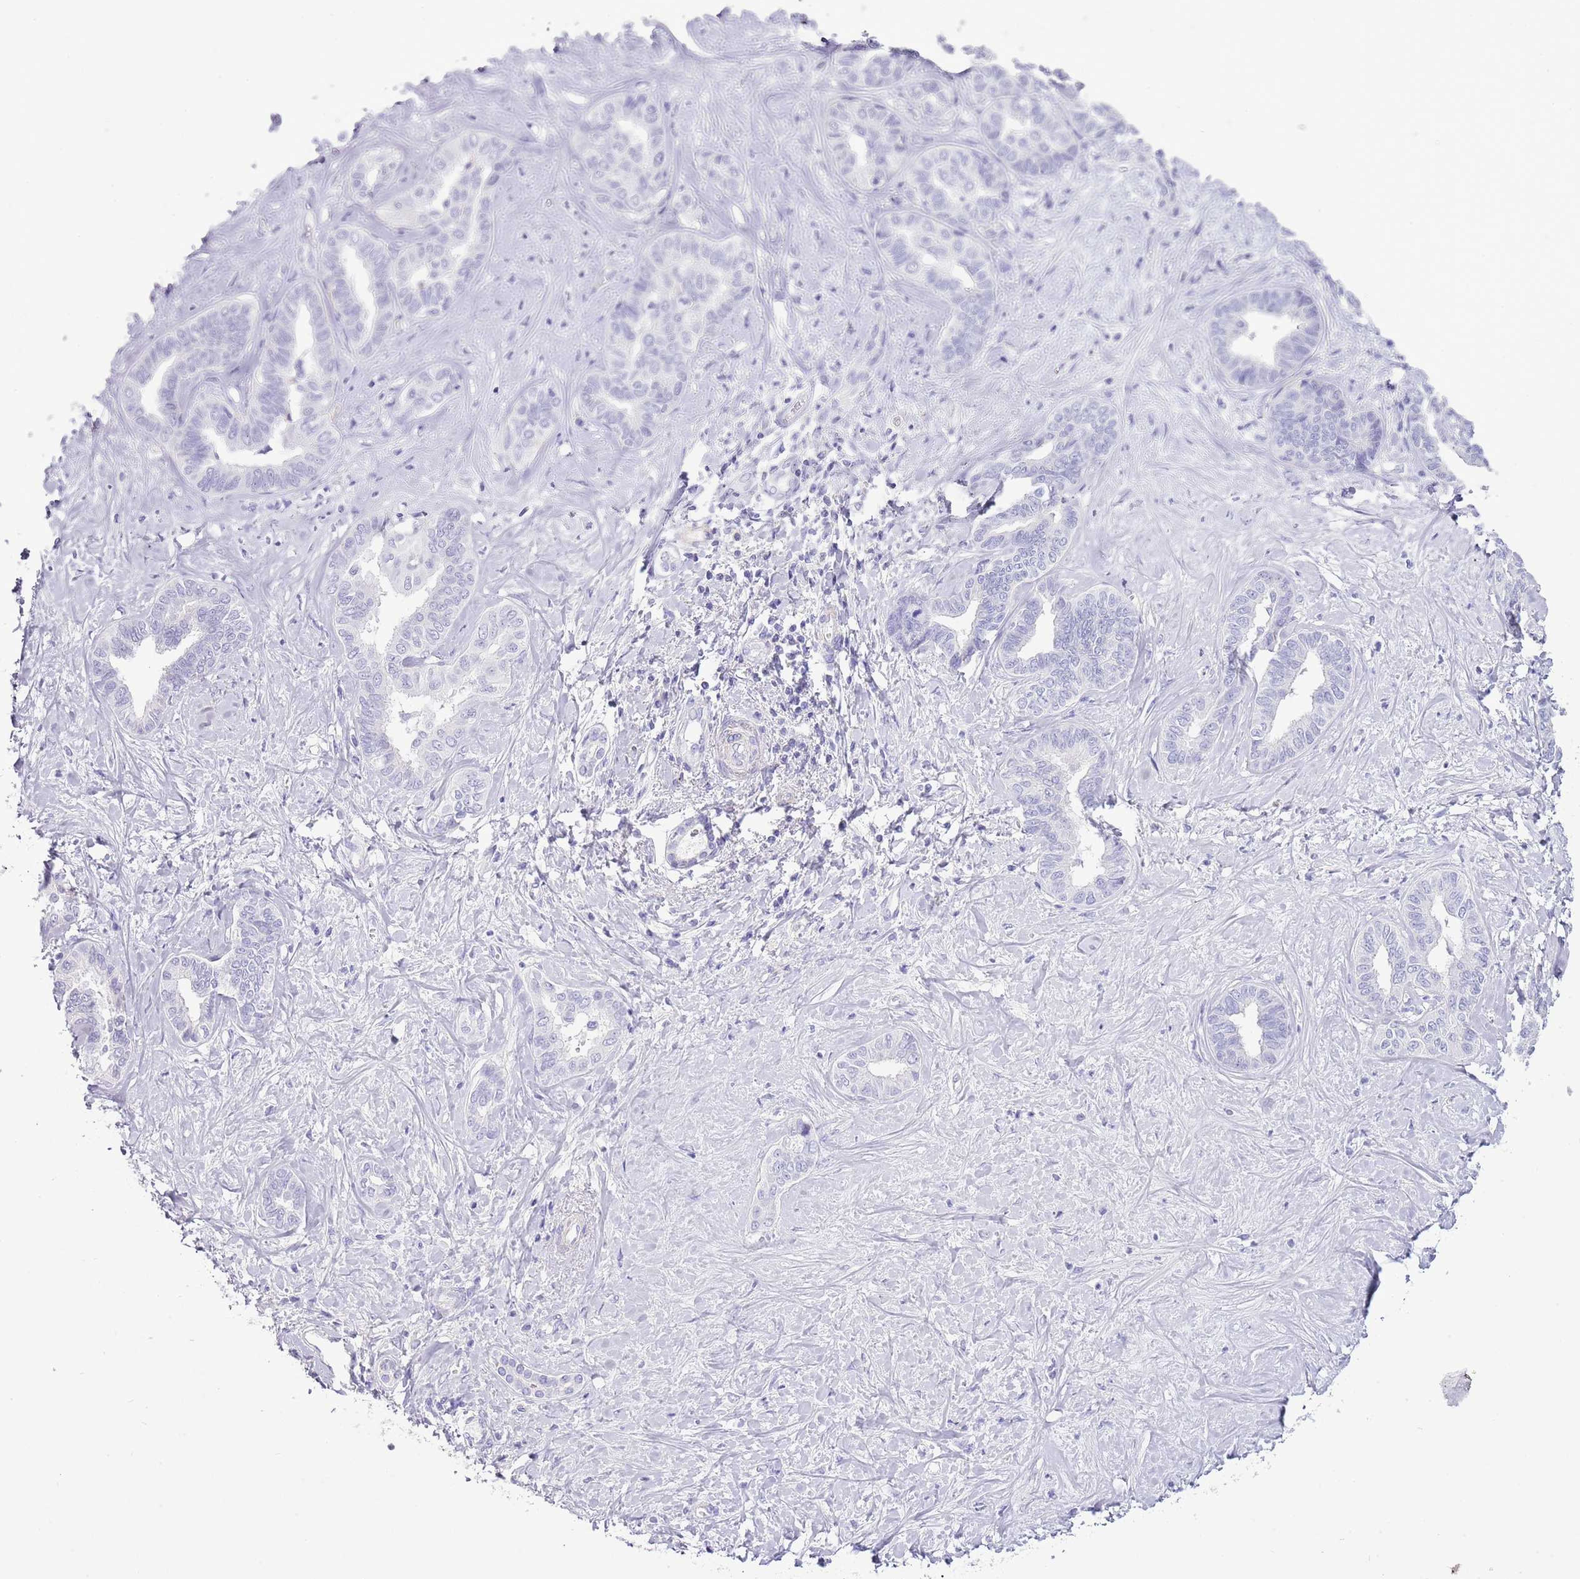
{"staining": {"intensity": "negative", "quantity": "none", "location": "none"}, "tissue": "liver cancer", "cell_type": "Tumor cells", "image_type": "cancer", "snomed": [{"axis": "morphology", "description": "Cholangiocarcinoma"}, {"axis": "topography", "description": "Liver"}], "caption": "This is a micrograph of IHC staining of liver cancer (cholangiocarcinoma), which shows no staining in tumor cells.", "gene": "SLC23A1", "patient": {"sex": "female", "age": 77}}